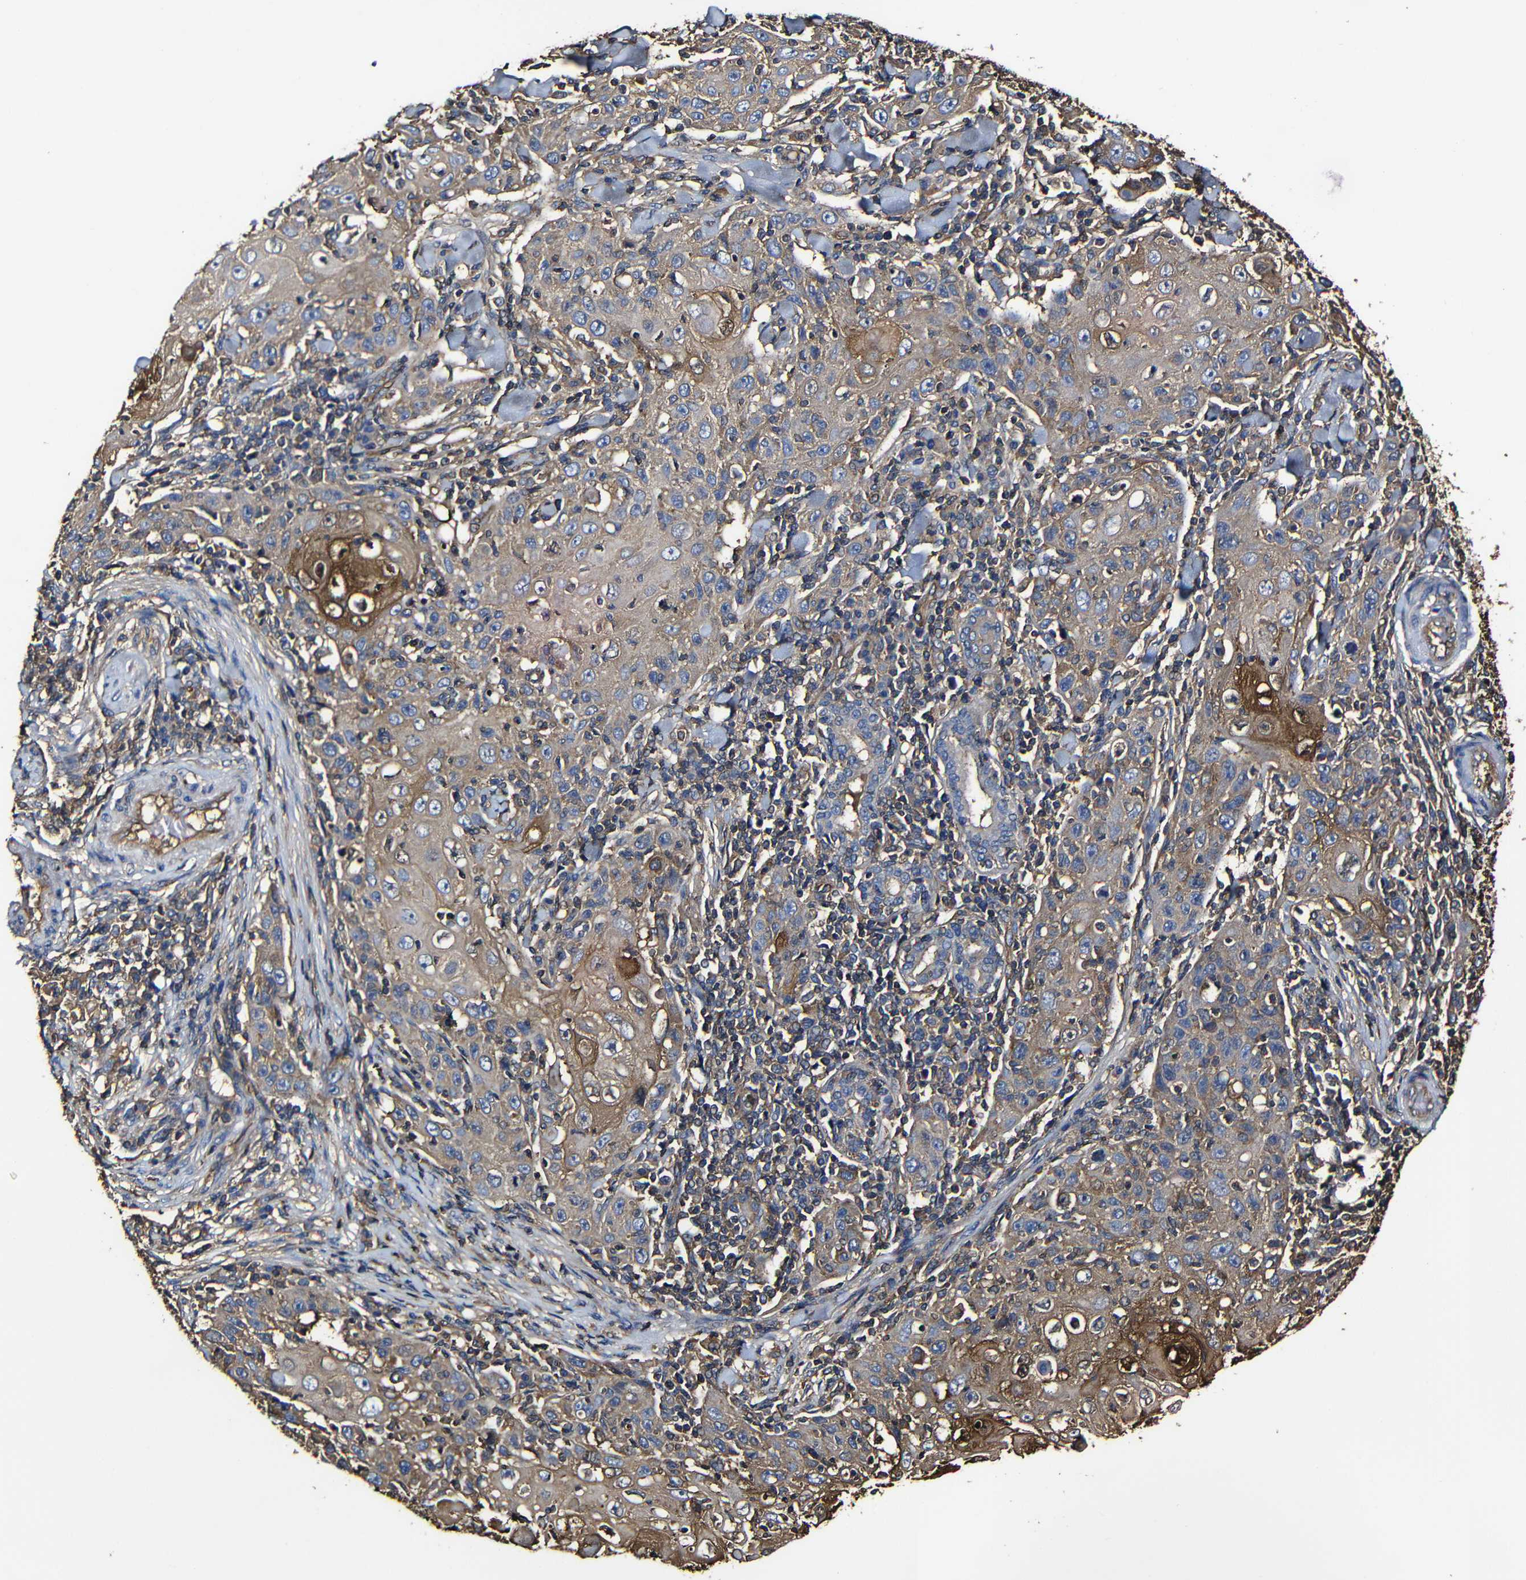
{"staining": {"intensity": "weak", "quantity": ">75%", "location": "cytoplasmic/membranous"}, "tissue": "skin cancer", "cell_type": "Tumor cells", "image_type": "cancer", "snomed": [{"axis": "morphology", "description": "Squamous cell carcinoma, NOS"}, {"axis": "topography", "description": "Skin"}], "caption": "Skin cancer (squamous cell carcinoma) was stained to show a protein in brown. There is low levels of weak cytoplasmic/membranous expression in about >75% of tumor cells.", "gene": "MSN", "patient": {"sex": "female", "age": 88}}